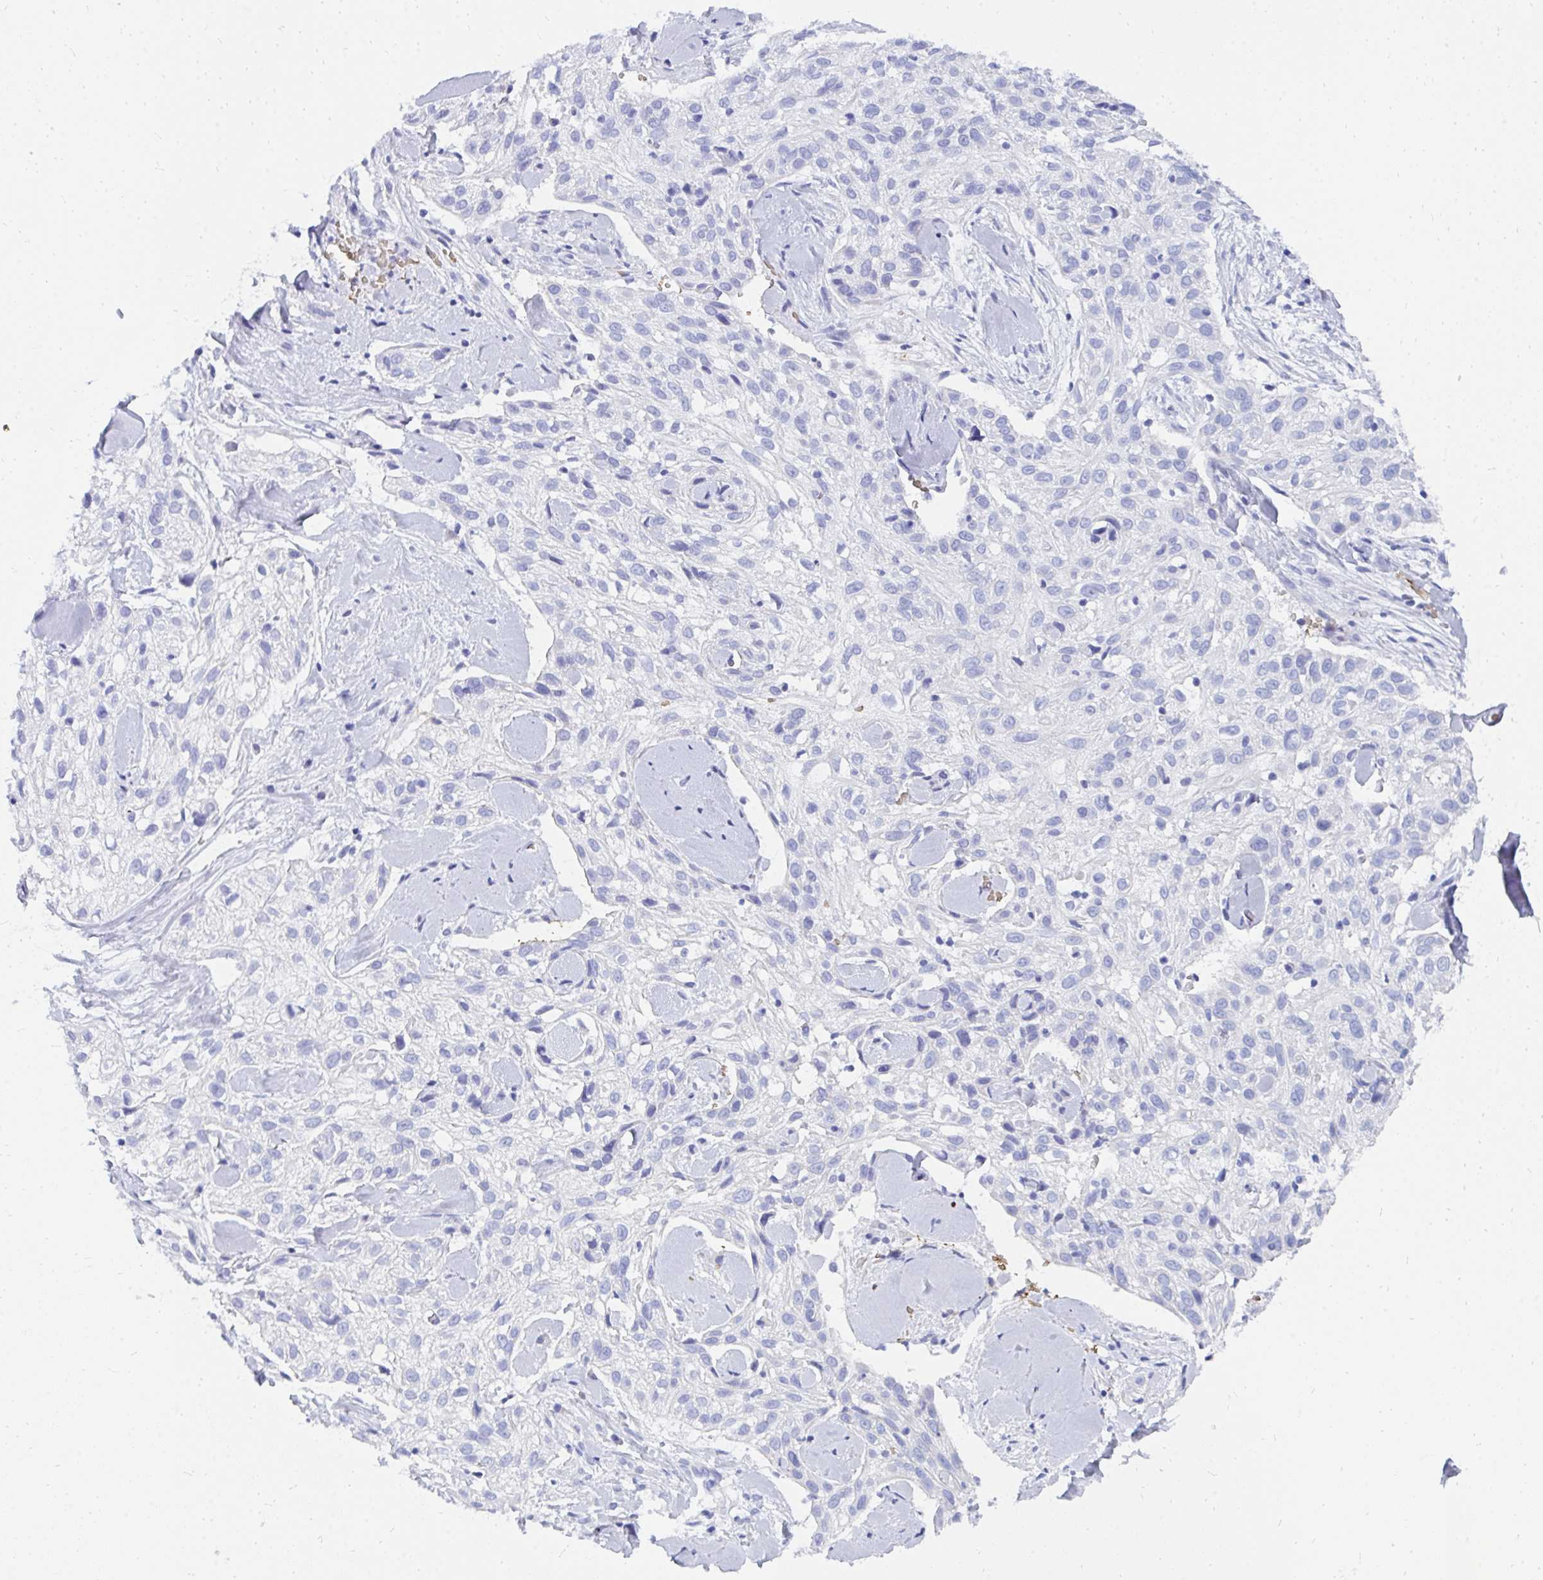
{"staining": {"intensity": "negative", "quantity": "none", "location": "none"}, "tissue": "skin cancer", "cell_type": "Tumor cells", "image_type": "cancer", "snomed": [{"axis": "morphology", "description": "Squamous cell carcinoma, NOS"}, {"axis": "topography", "description": "Skin"}], "caption": "Tumor cells are negative for protein expression in human skin cancer (squamous cell carcinoma).", "gene": "MROH2B", "patient": {"sex": "male", "age": 82}}